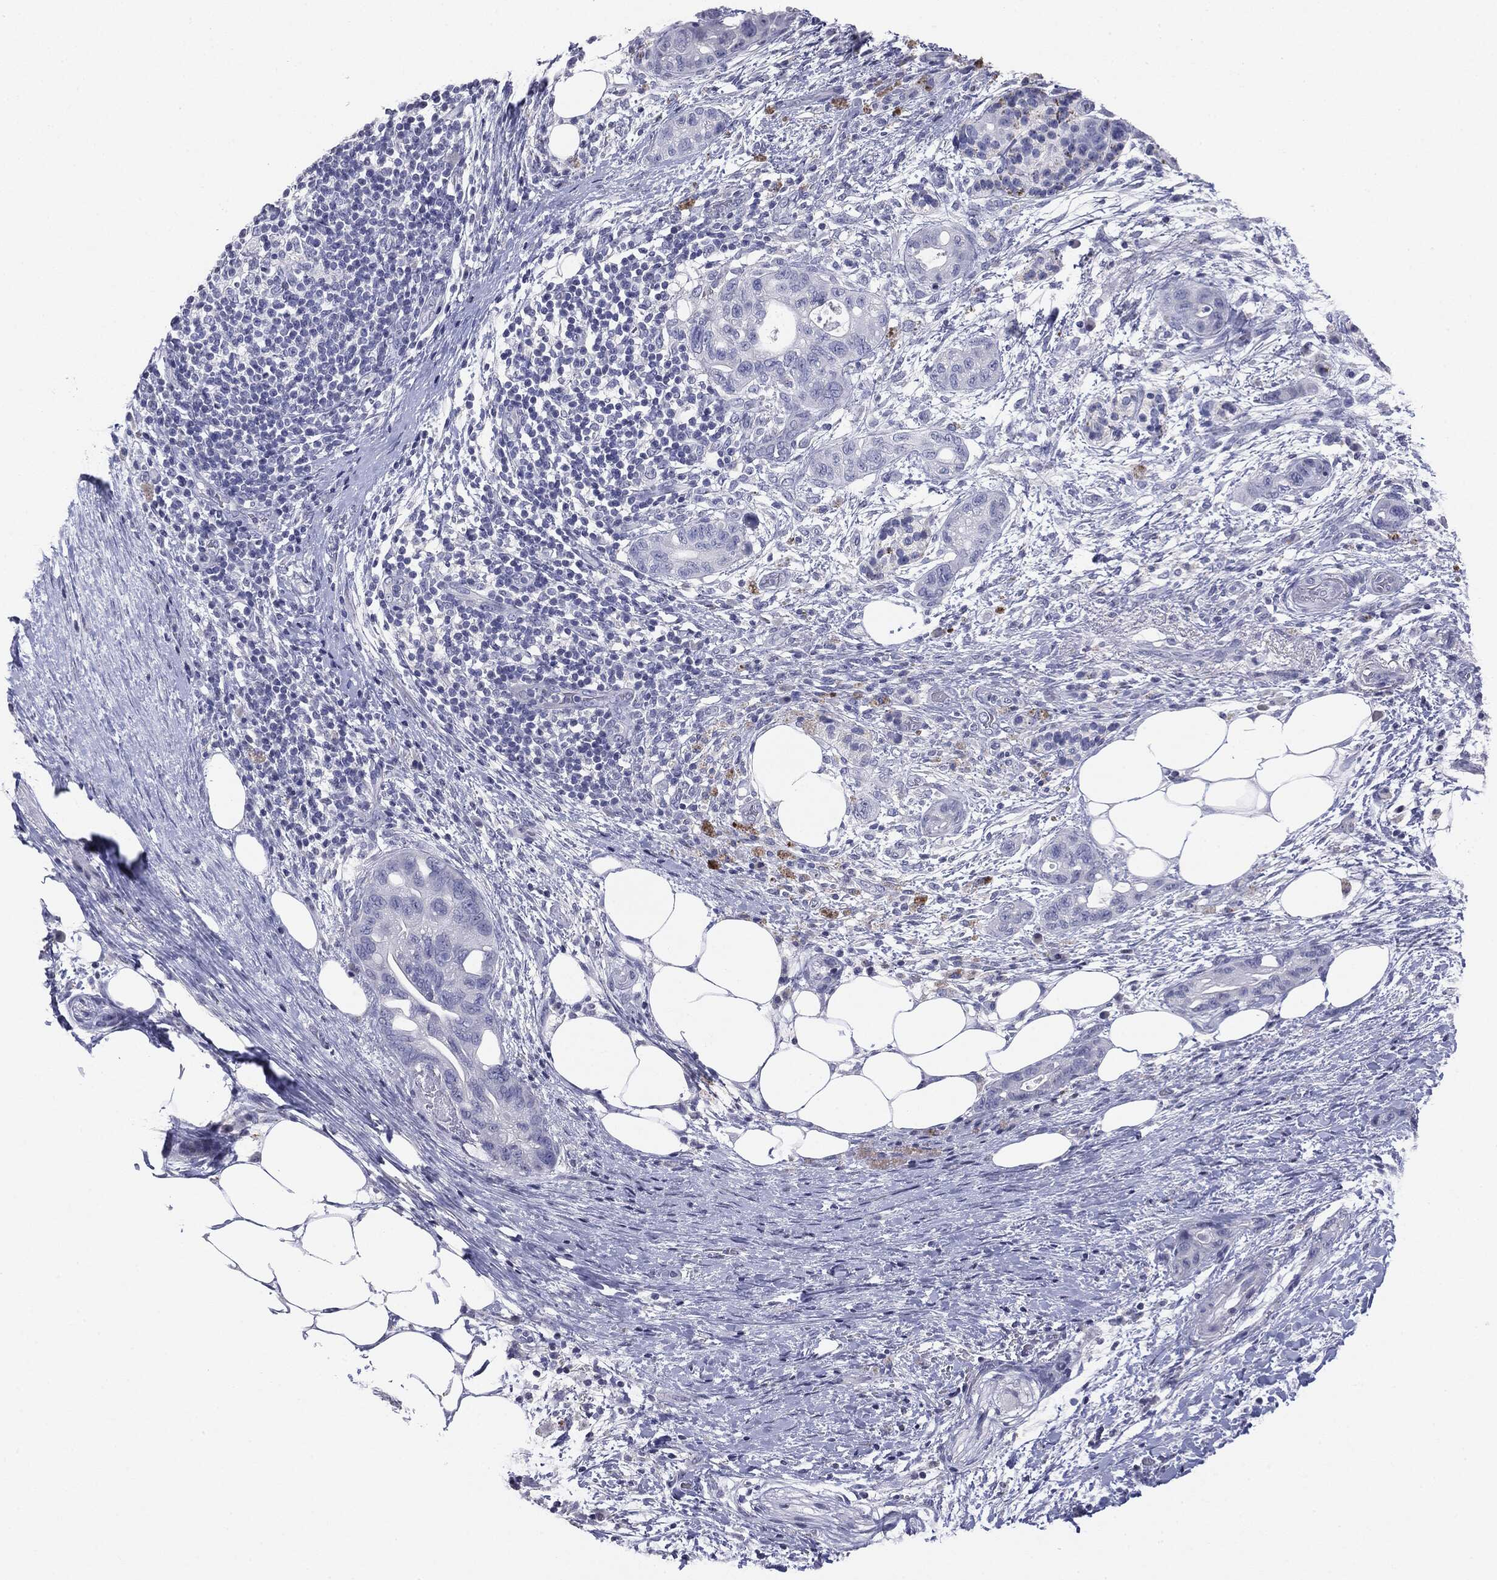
{"staining": {"intensity": "negative", "quantity": "none", "location": "none"}, "tissue": "pancreatic cancer", "cell_type": "Tumor cells", "image_type": "cancer", "snomed": [{"axis": "morphology", "description": "Adenocarcinoma, NOS"}, {"axis": "topography", "description": "Pancreas"}], "caption": "This is an immunohistochemistry image of pancreatic cancer (adenocarcinoma). There is no expression in tumor cells.", "gene": "SERPINB4", "patient": {"sex": "female", "age": 72}}